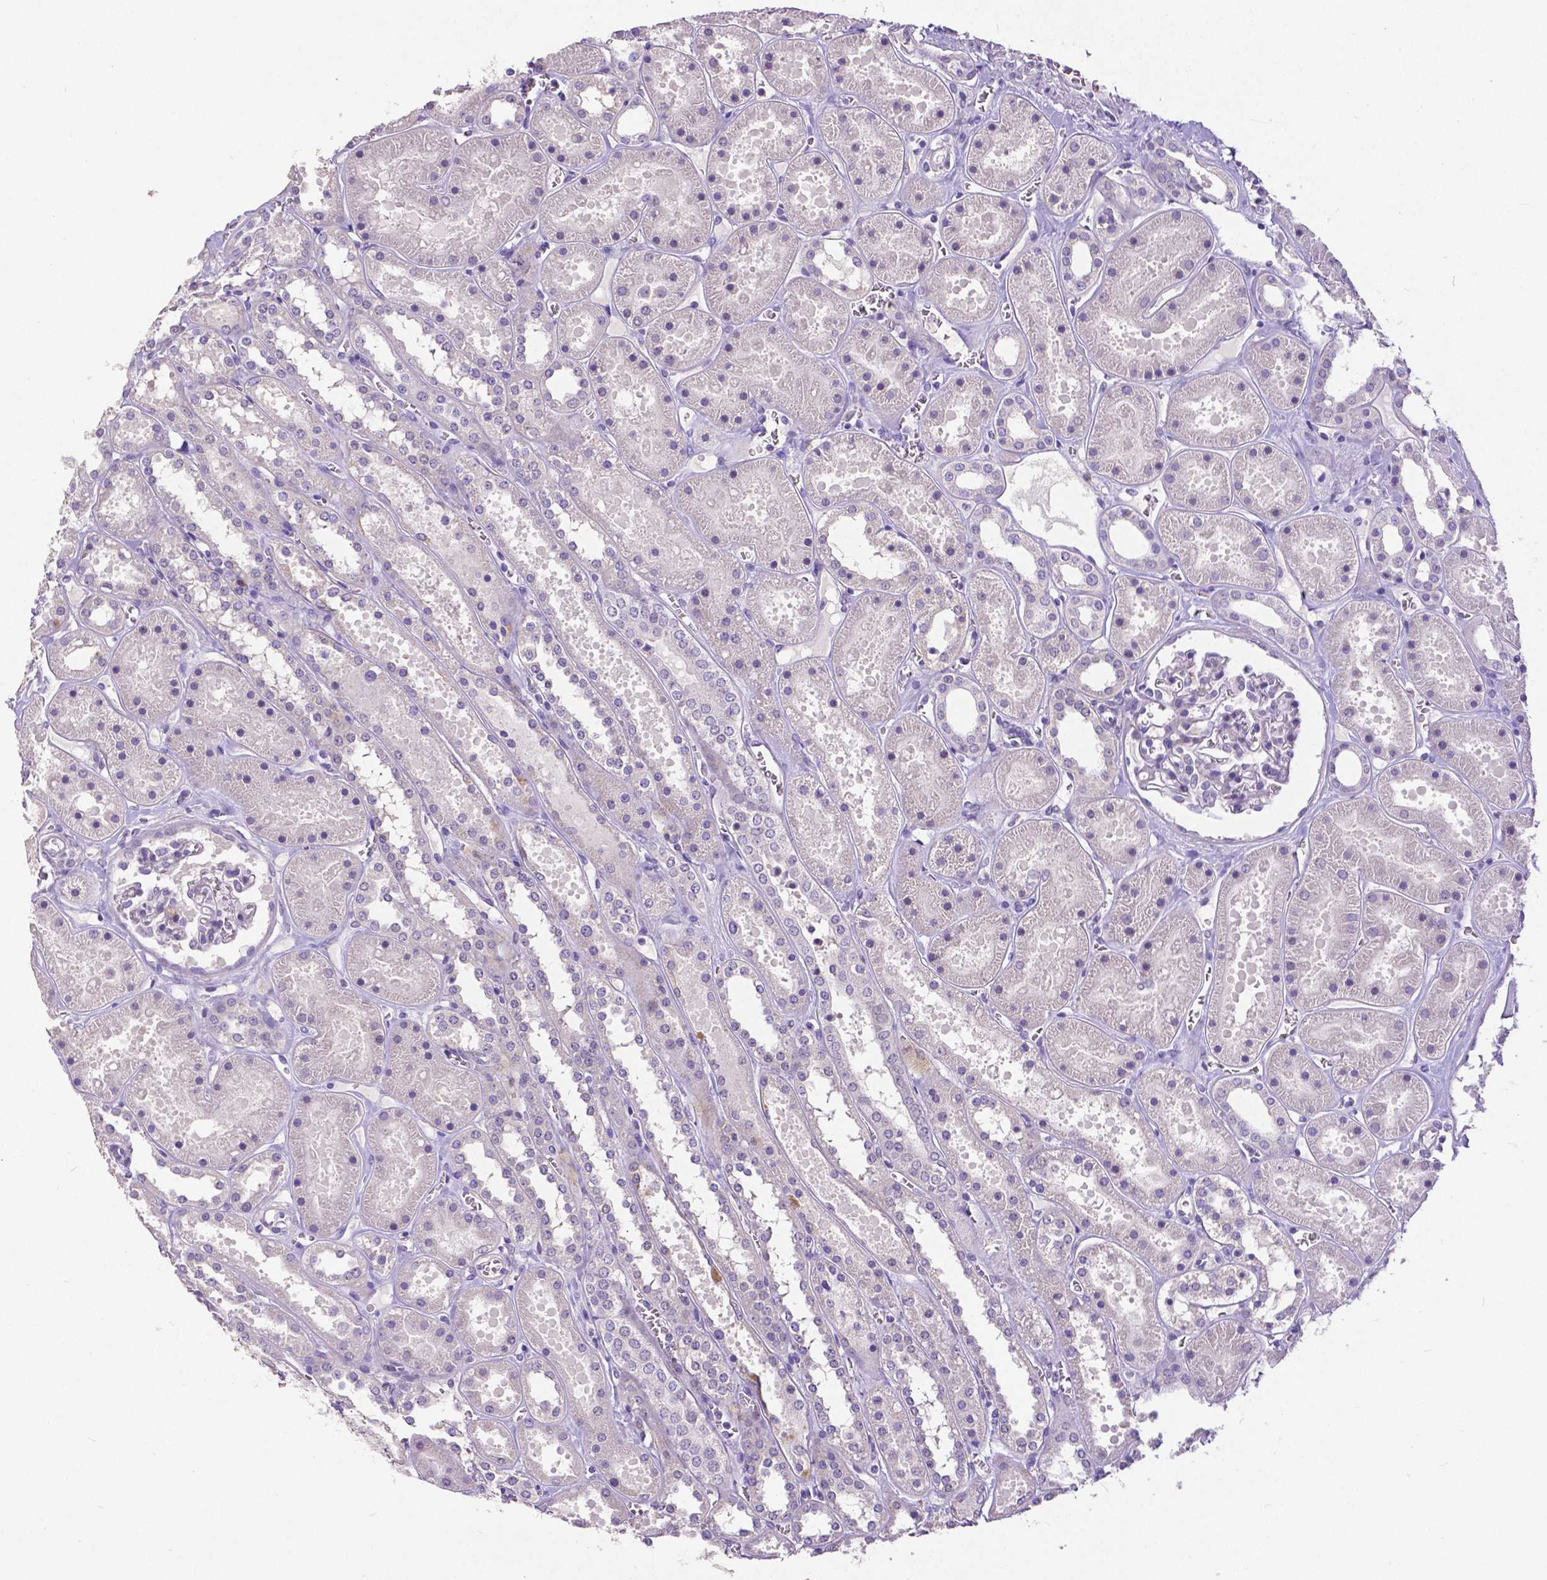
{"staining": {"intensity": "negative", "quantity": "none", "location": "none"}, "tissue": "kidney", "cell_type": "Cells in glomeruli", "image_type": "normal", "snomed": [{"axis": "morphology", "description": "Normal tissue, NOS"}, {"axis": "topography", "description": "Kidney"}], "caption": "Immunohistochemistry histopathology image of benign kidney: kidney stained with DAB demonstrates no significant protein expression in cells in glomeruli.", "gene": "CD4", "patient": {"sex": "female", "age": 41}}